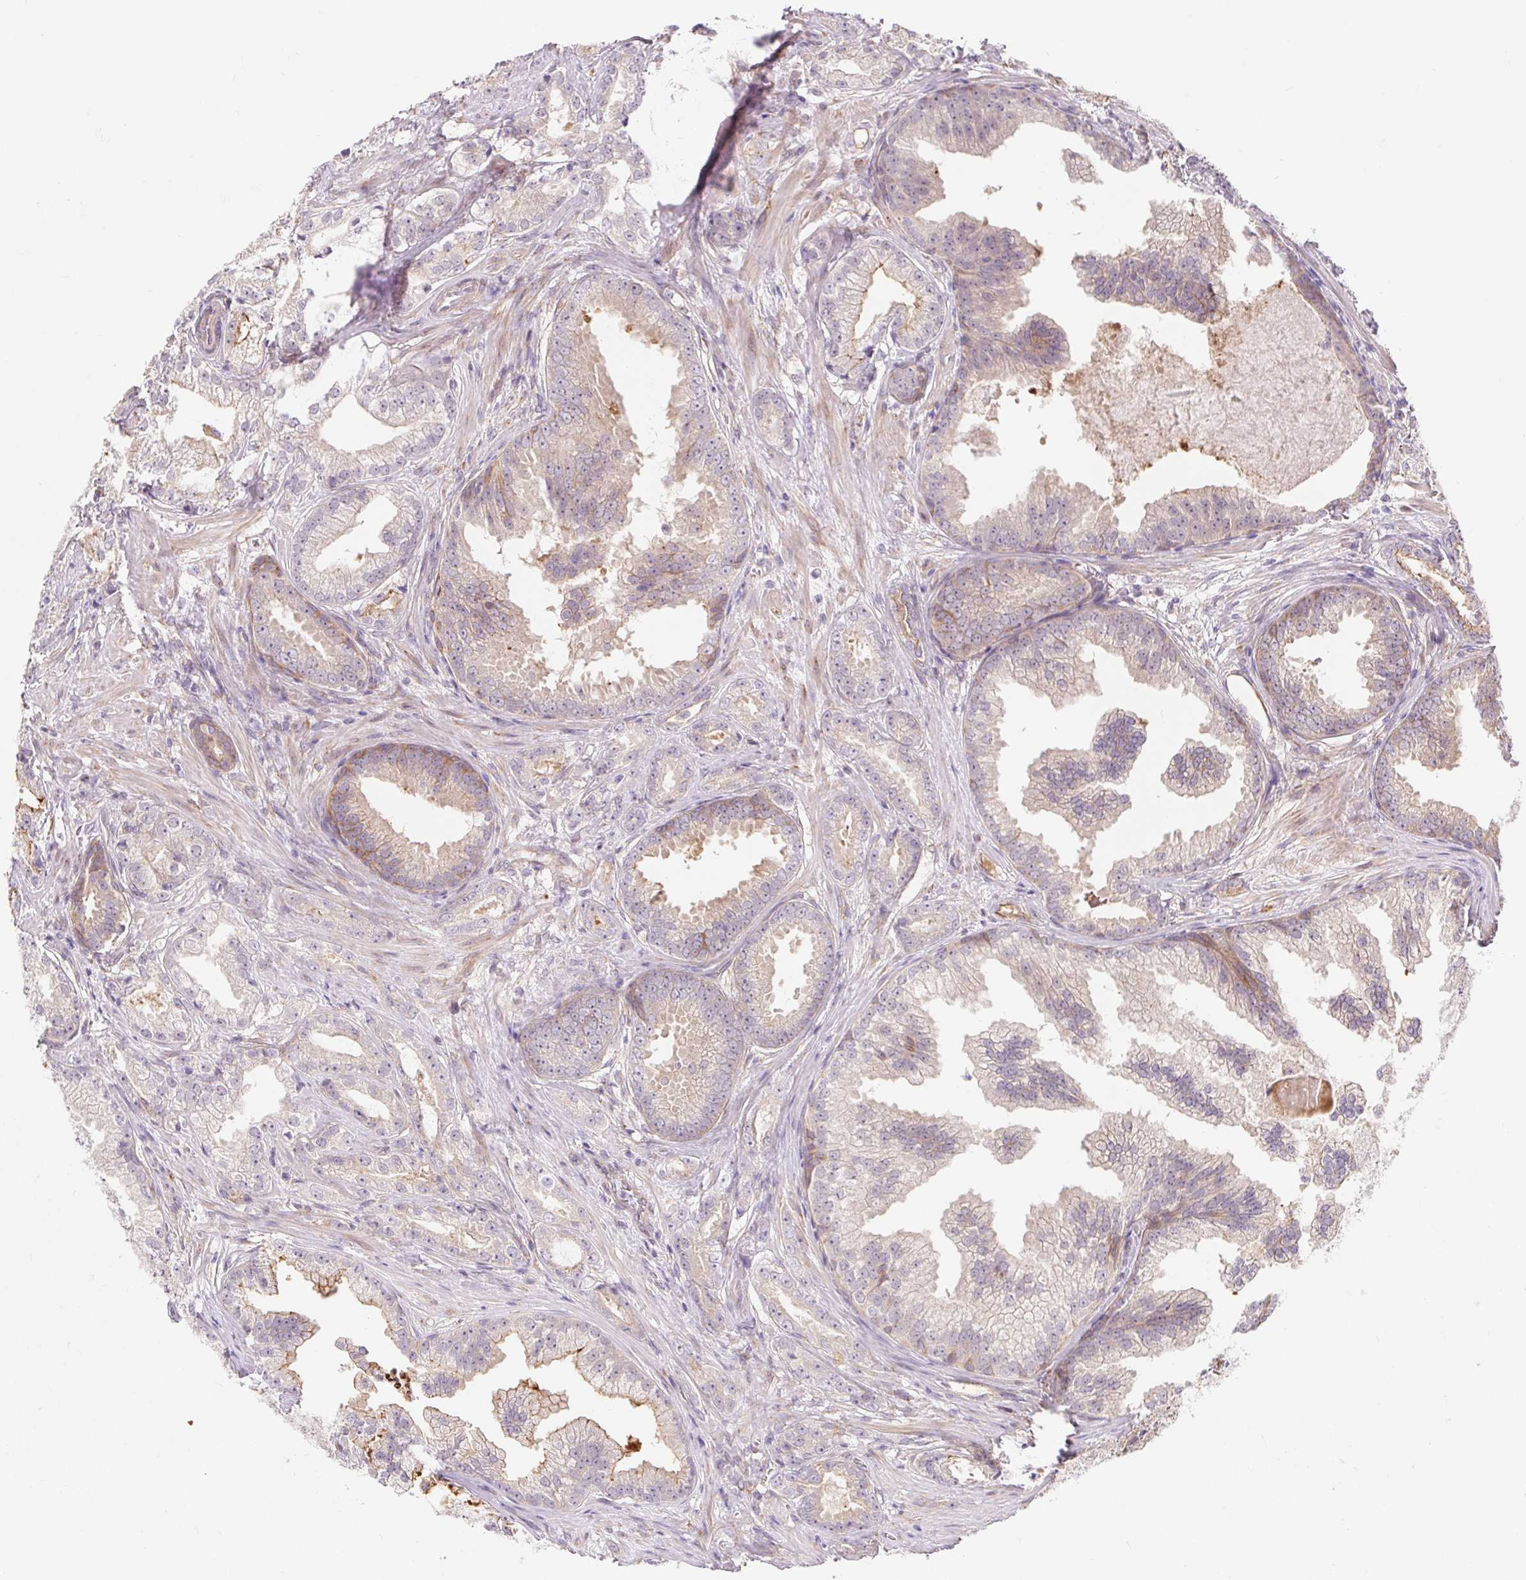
{"staining": {"intensity": "negative", "quantity": "none", "location": "none"}, "tissue": "prostate cancer", "cell_type": "Tumor cells", "image_type": "cancer", "snomed": [{"axis": "morphology", "description": "Adenocarcinoma, Low grade"}, {"axis": "topography", "description": "Prostate"}], "caption": "Tumor cells are negative for protein expression in human prostate cancer (adenocarcinoma (low-grade)).", "gene": "LYPD5", "patient": {"sex": "male", "age": 65}}